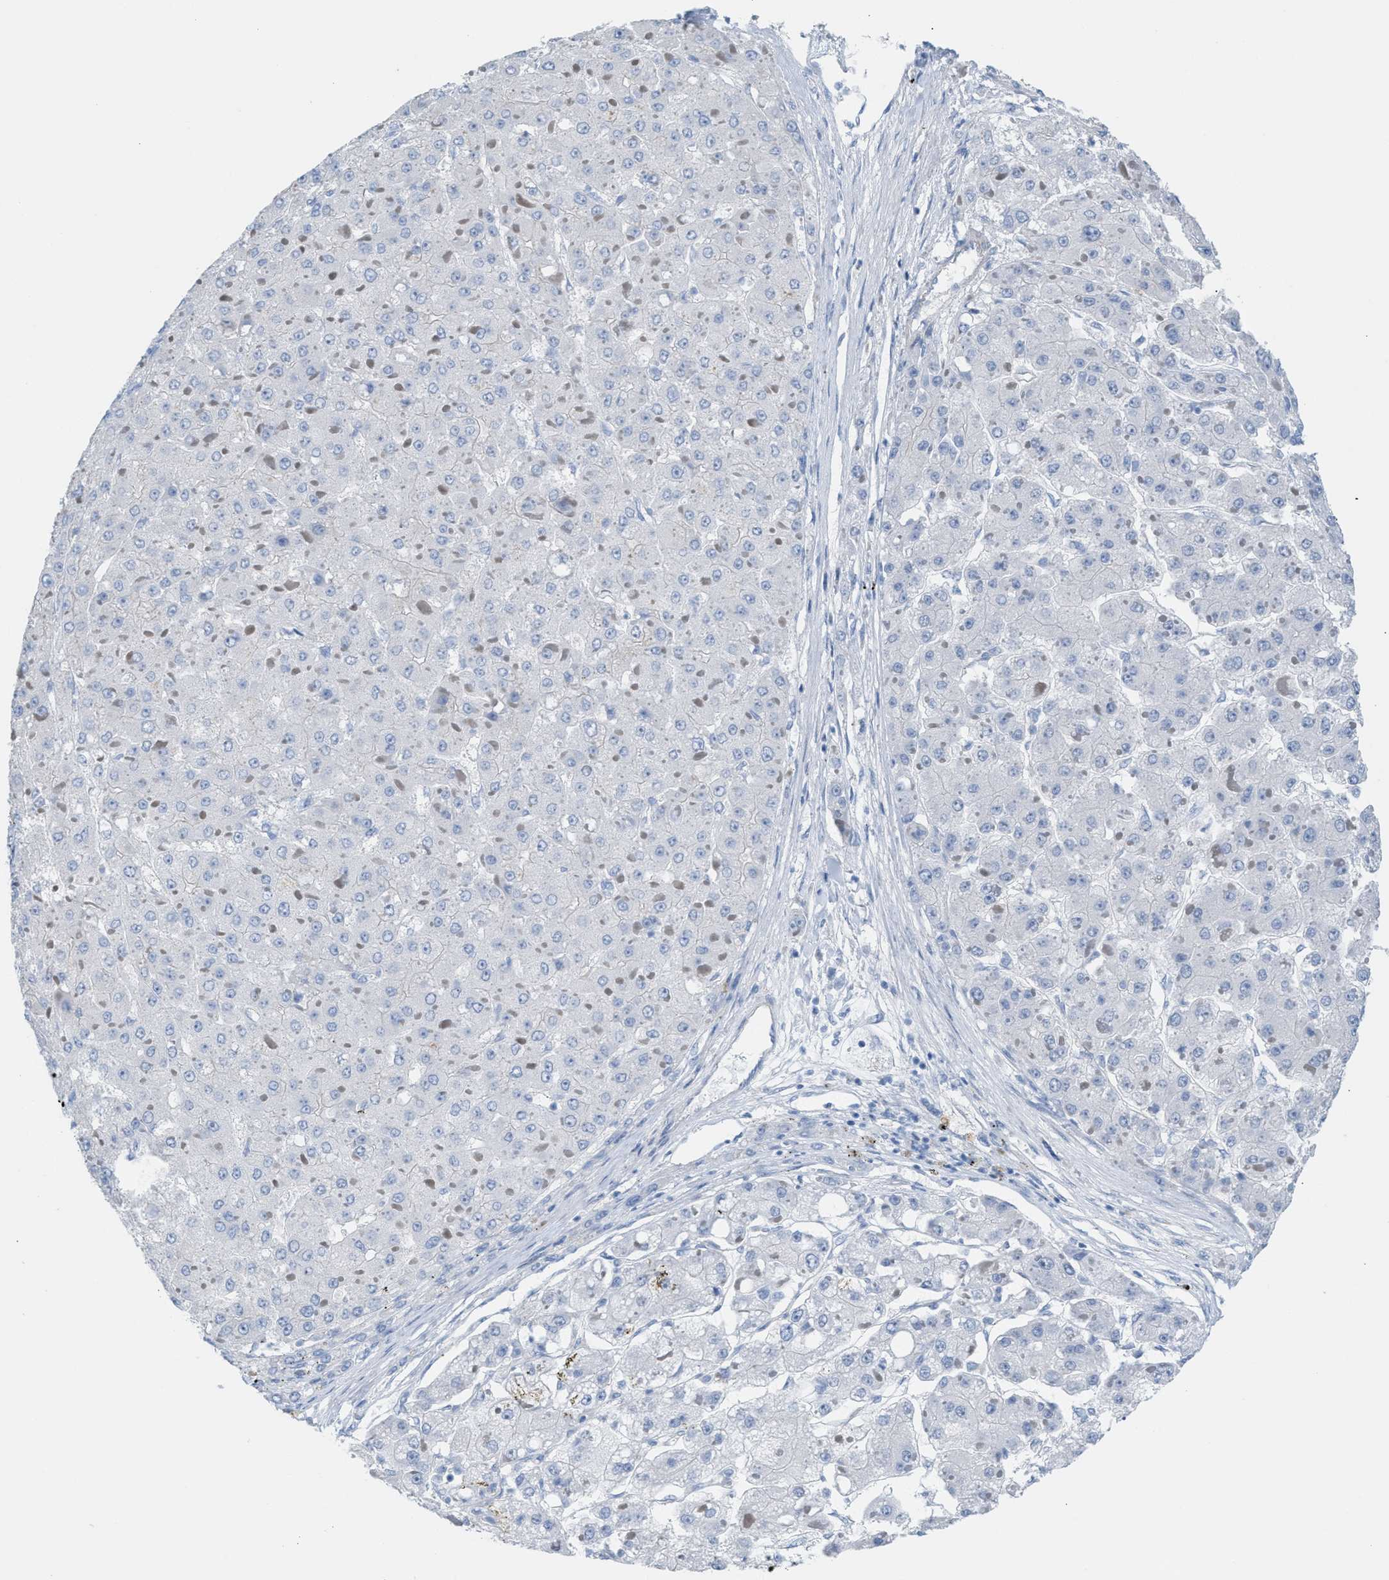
{"staining": {"intensity": "negative", "quantity": "none", "location": "none"}, "tissue": "liver cancer", "cell_type": "Tumor cells", "image_type": "cancer", "snomed": [{"axis": "morphology", "description": "Carcinoma, Hepatocellular, NOS"}, {"axis": "topography", "description": "Liver"}], "caption": "Human liver hepatocellular carcinoma stained for a protein using immunohistochemistry reveals no positivity in tumor cells.", "gene": "MPP3", "patient": {"sex": "female", "age": 73}}